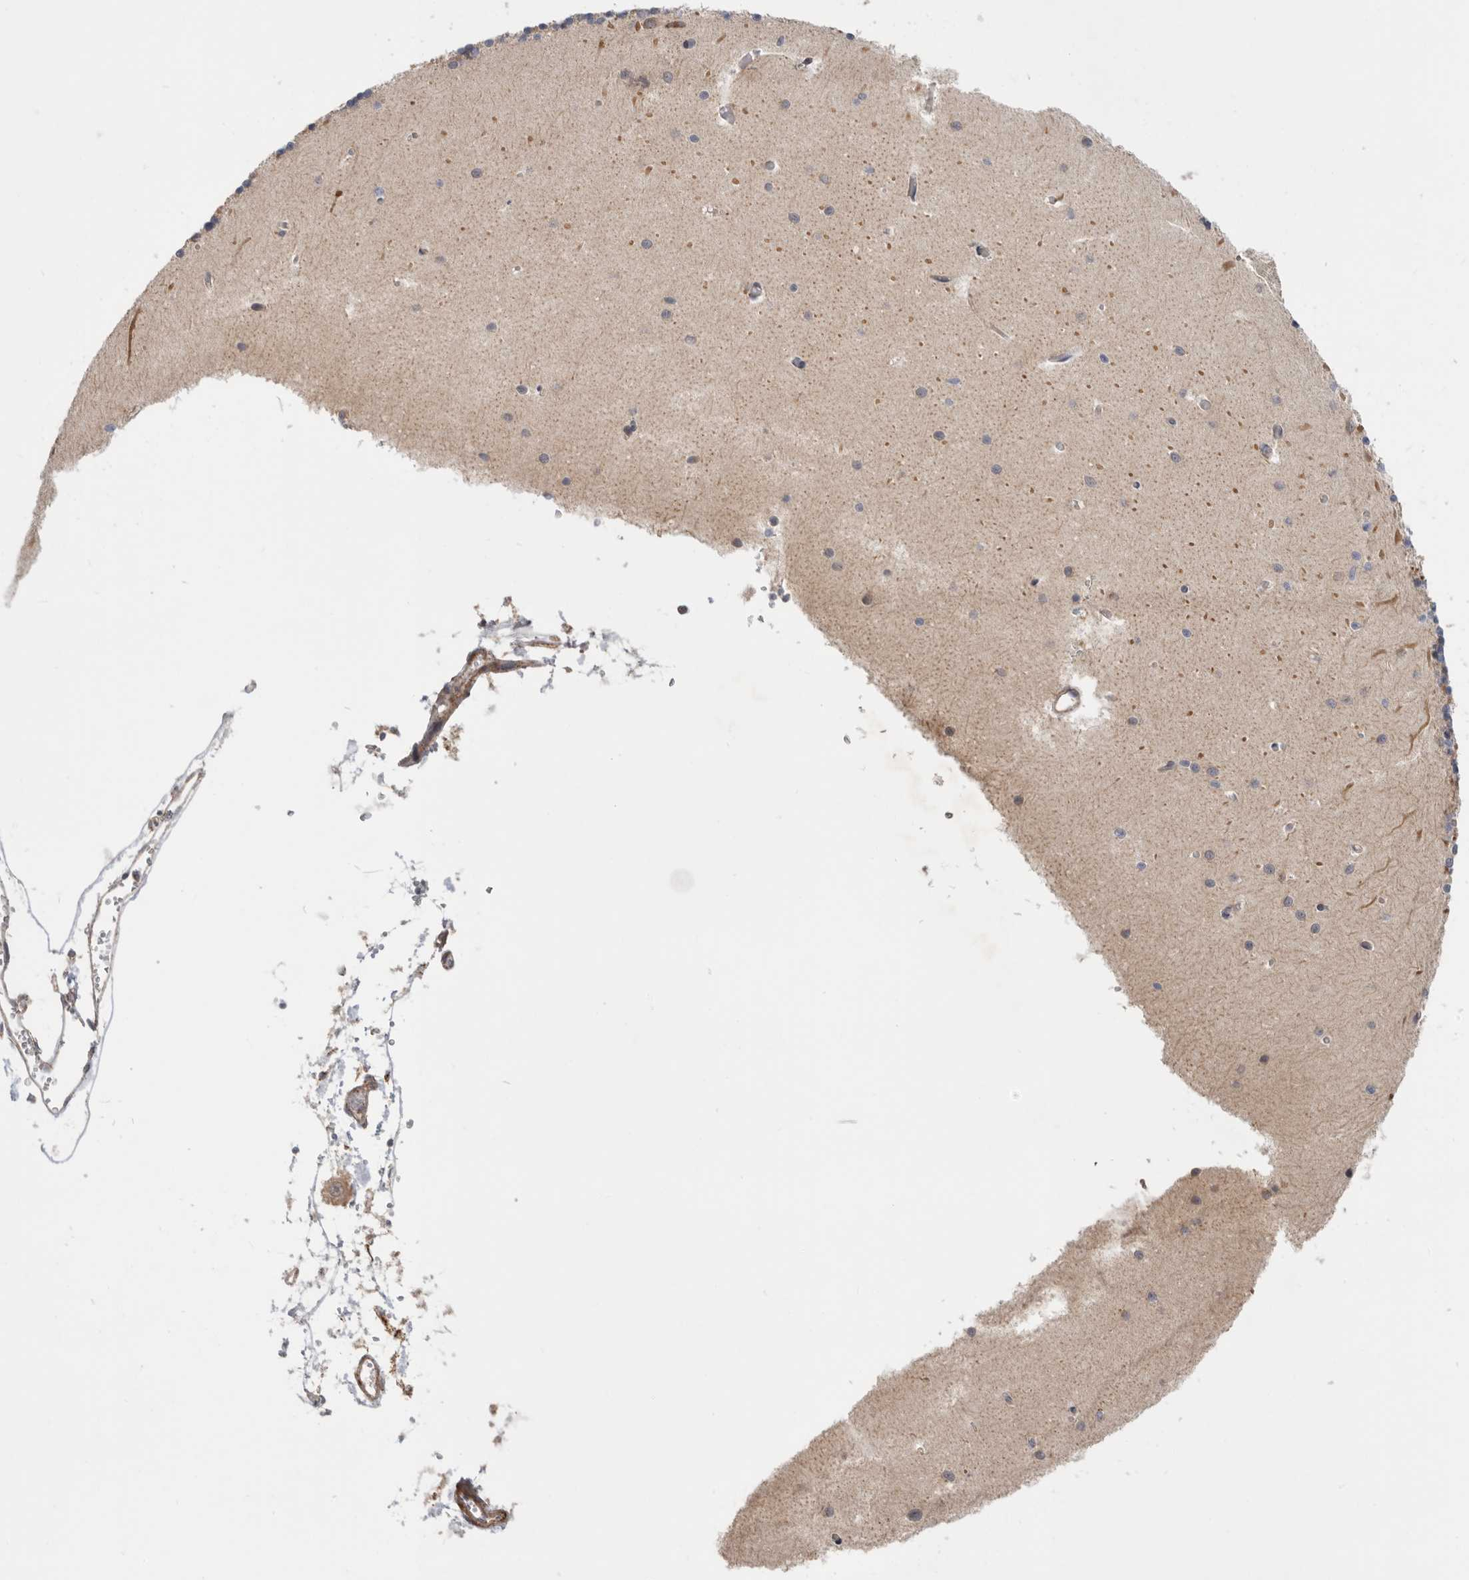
{"staining": {"intensity": "moderate", "quantity": "25%-75%", "location": "cytoplasmic/membranous"}, "tissue": "cerebellum", "cell_type": "Cells in granular layer", "image_type": "normal", "snomed": [{"axis": "morphology", "description": "Normal tissue, NOS"}, {"axis": "topography", "description": "Cerebellum"}], "caption": "A brown stain highlights moderate cytoplasmic/membranous expression of a protein in cells in granular layer of unremarkable cerebellum.", "gene": "MTFR1L", "patient": {"sex": "male", "age": 37}}